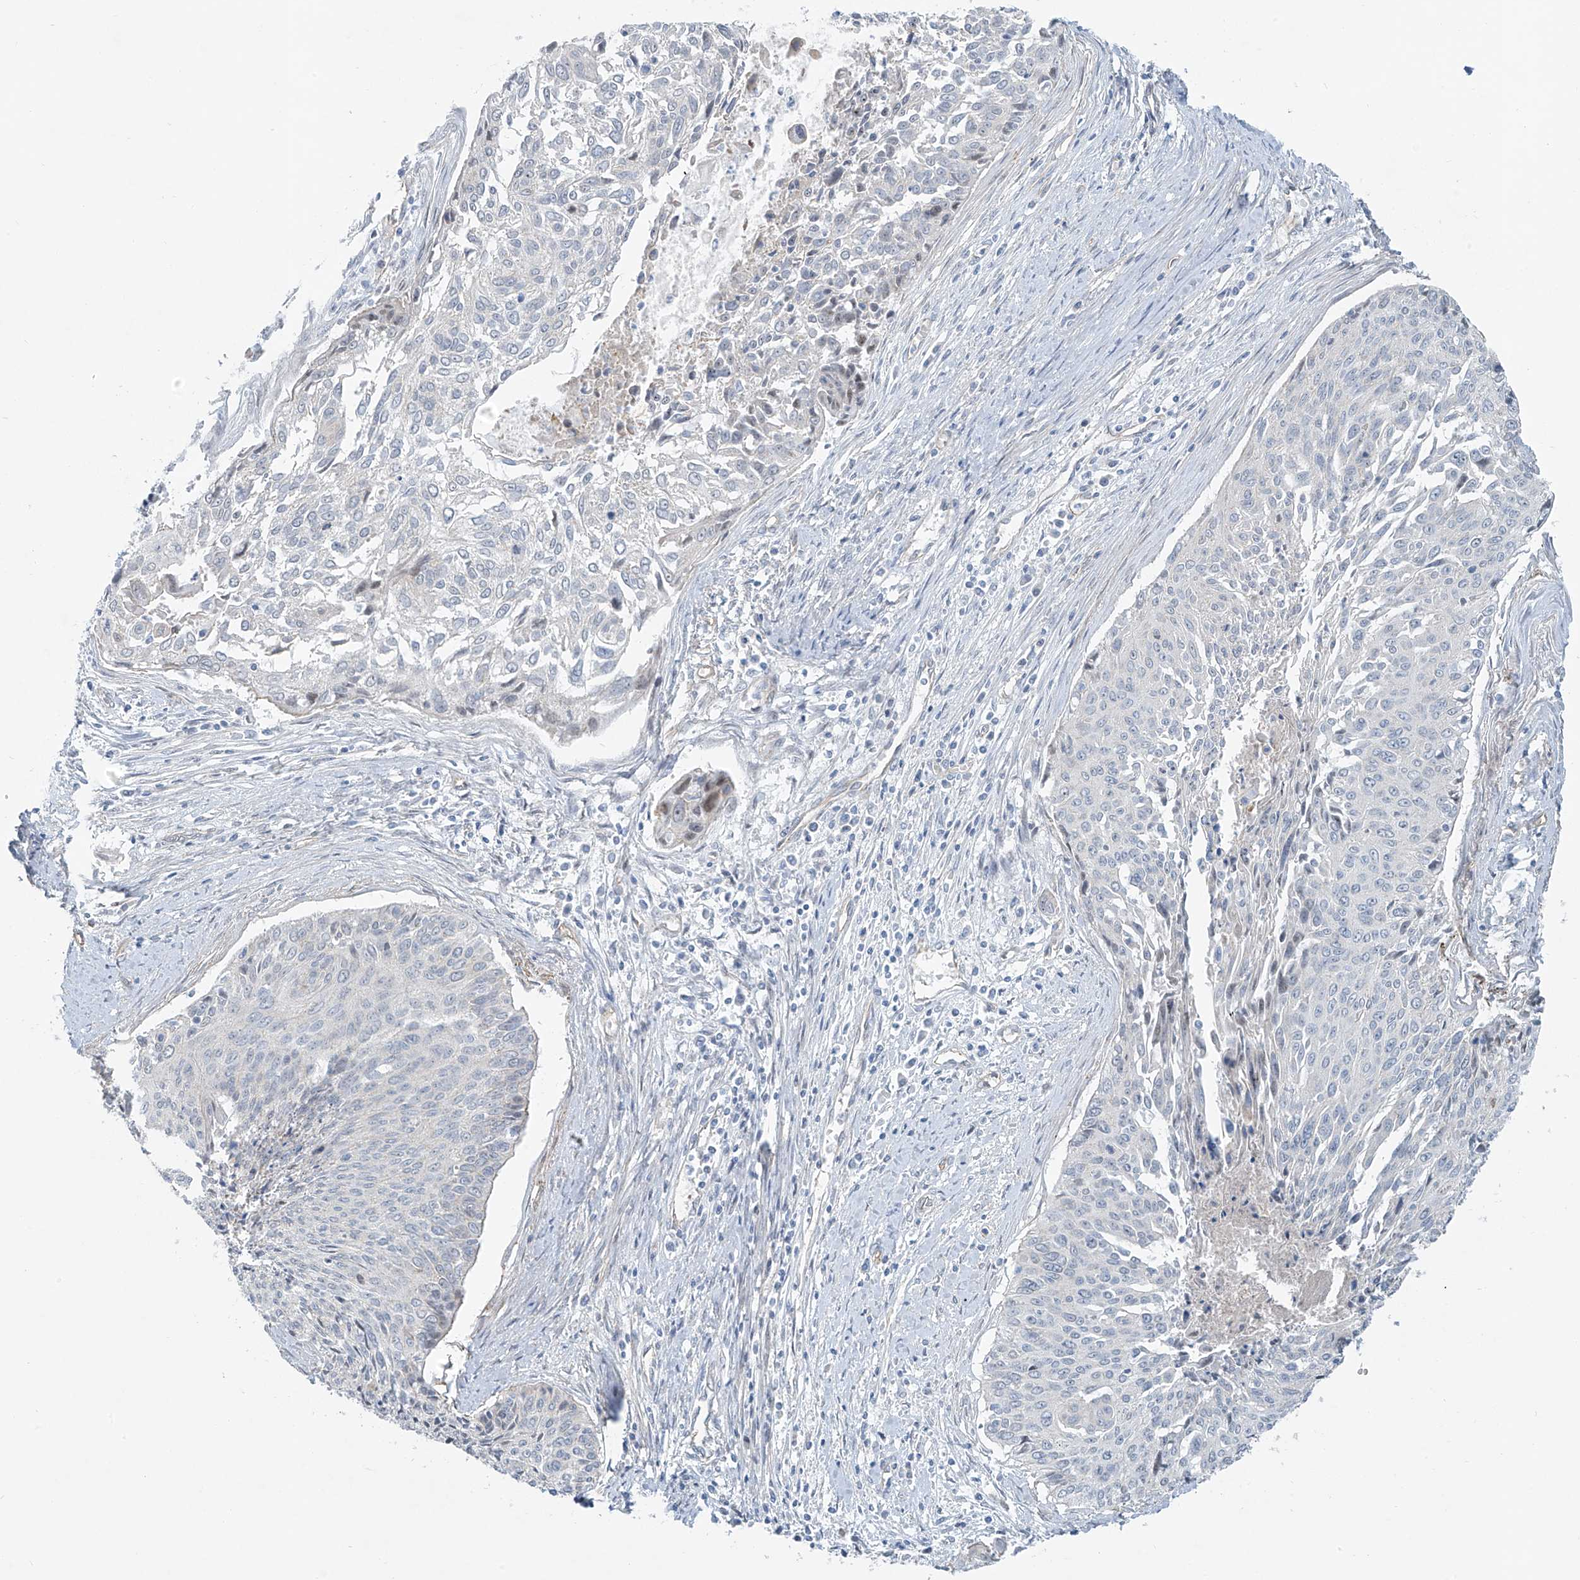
{"staining": {"intensity": "negative", "quantity": "none", "location": "none"}, "tissue": "cervical cancer", "cell_type": "Tumor cells", "image_type": "cancer", "snomed": [{"axis": "morphology", "description": "Squamous cell carcinoma, NOS"}, {"axis": "topography", "description": "Cervix"}], "caption": "Protein analysis of squamous cell carcinoma (cervical) demonstrates no significant staining in tumor cells. (Immunohistochemistry, brightfield microscopy, high magnification).", "gene": "TUBE1", "patient": {"sex": "female", "age": 55}}